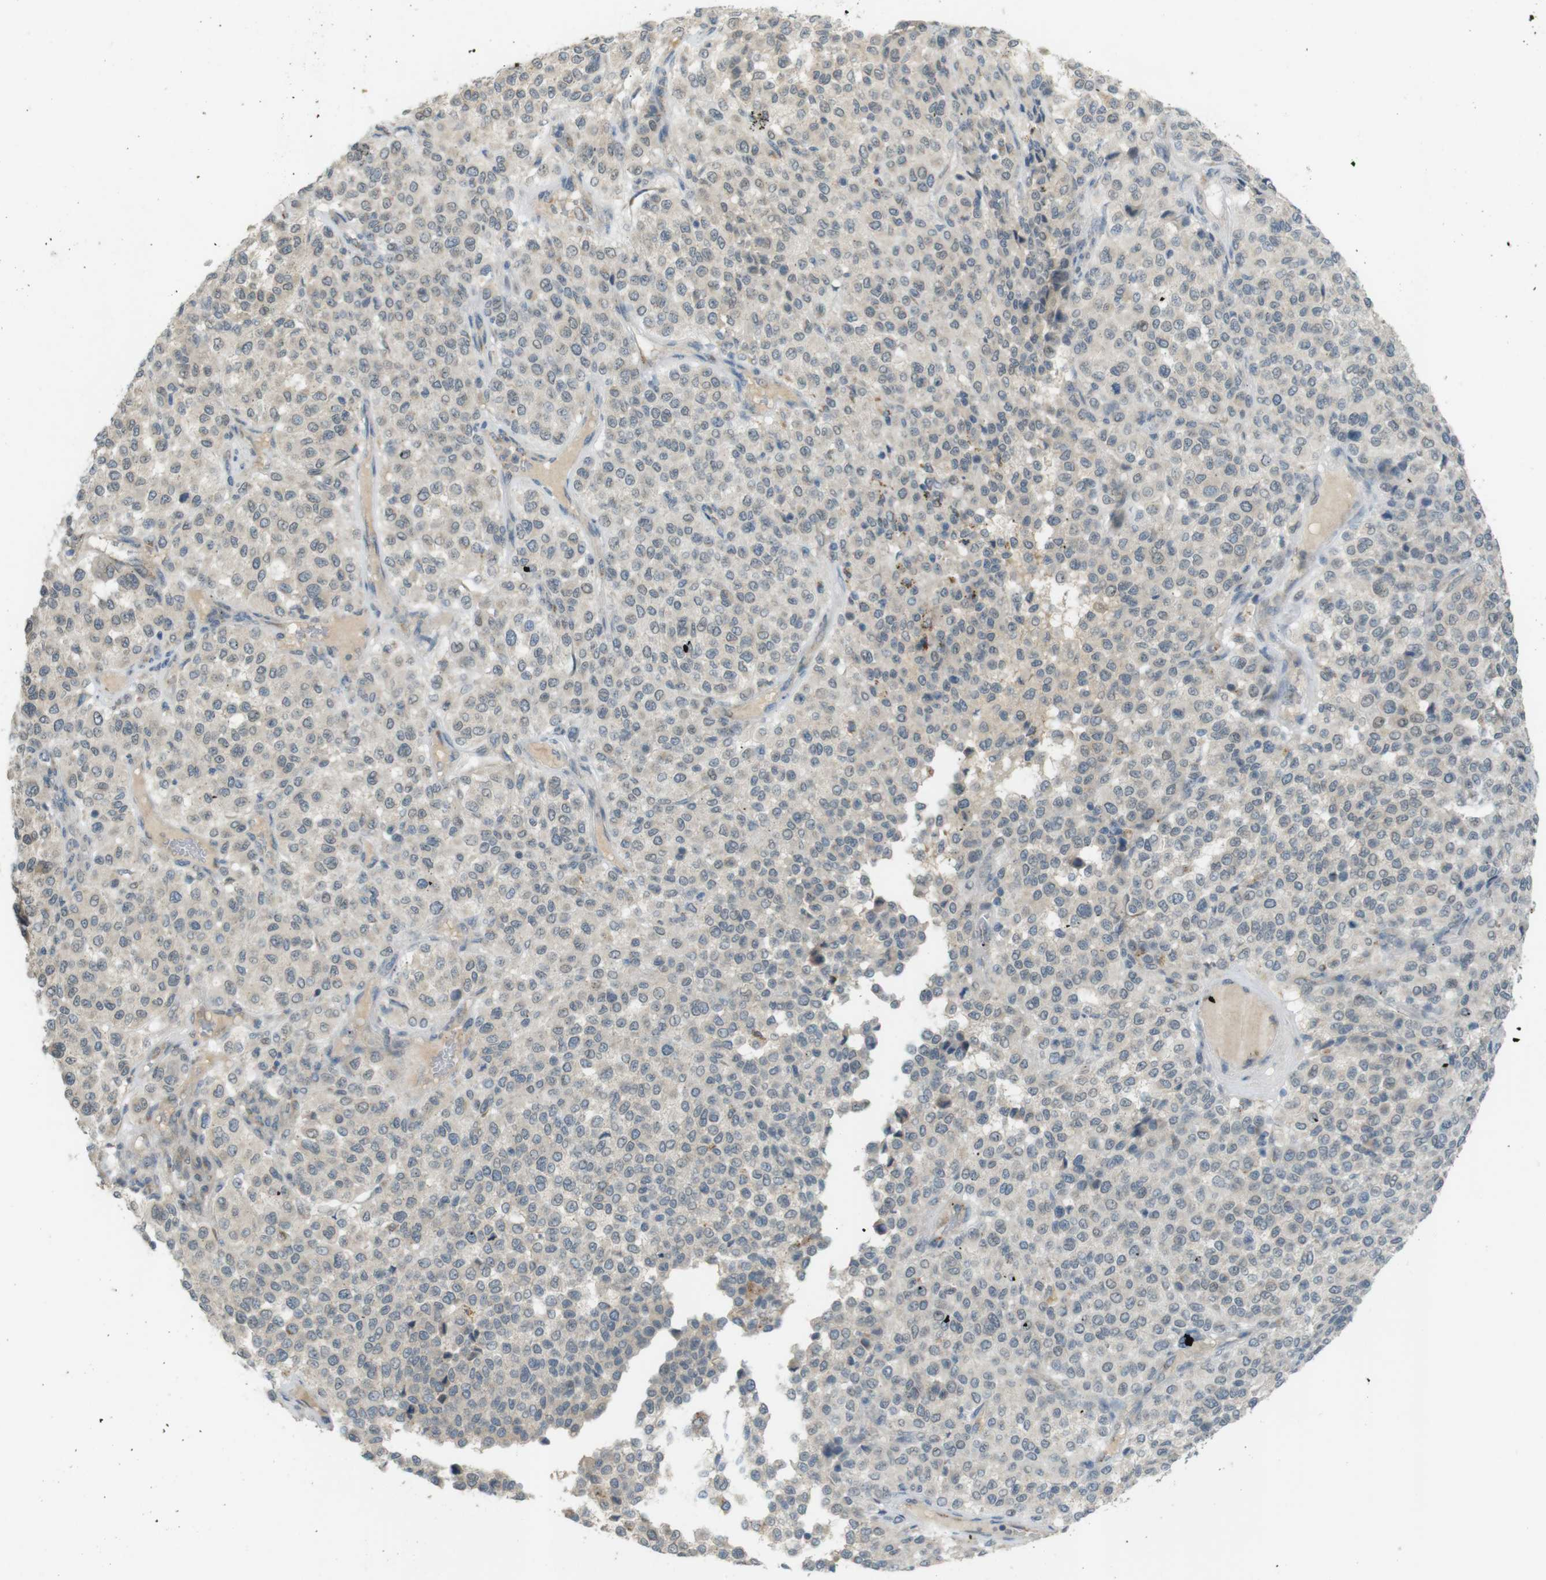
{"staining": {"intensity": "moderate", "quantity": "<25%", "location": "cytoplasmic/membranous"}, "tissue": "melanoma", "cell_type": "Tumor cells", "image_type": "cancer", "snomed": [{"axis": "morphology", "description": "Malignant melanoma, Metastatic site"}, {"axis": "topography", "description": "Pancreas"}], "caption": "This micrograph displays immunohistochemistry staining of malignant melanoma (metastatic site), with low moderate cytoplasmic/membranous expression in about <25% of tumor cells.", "gene": "UGT8", "patient": {"sex": "female", "age": 30}}